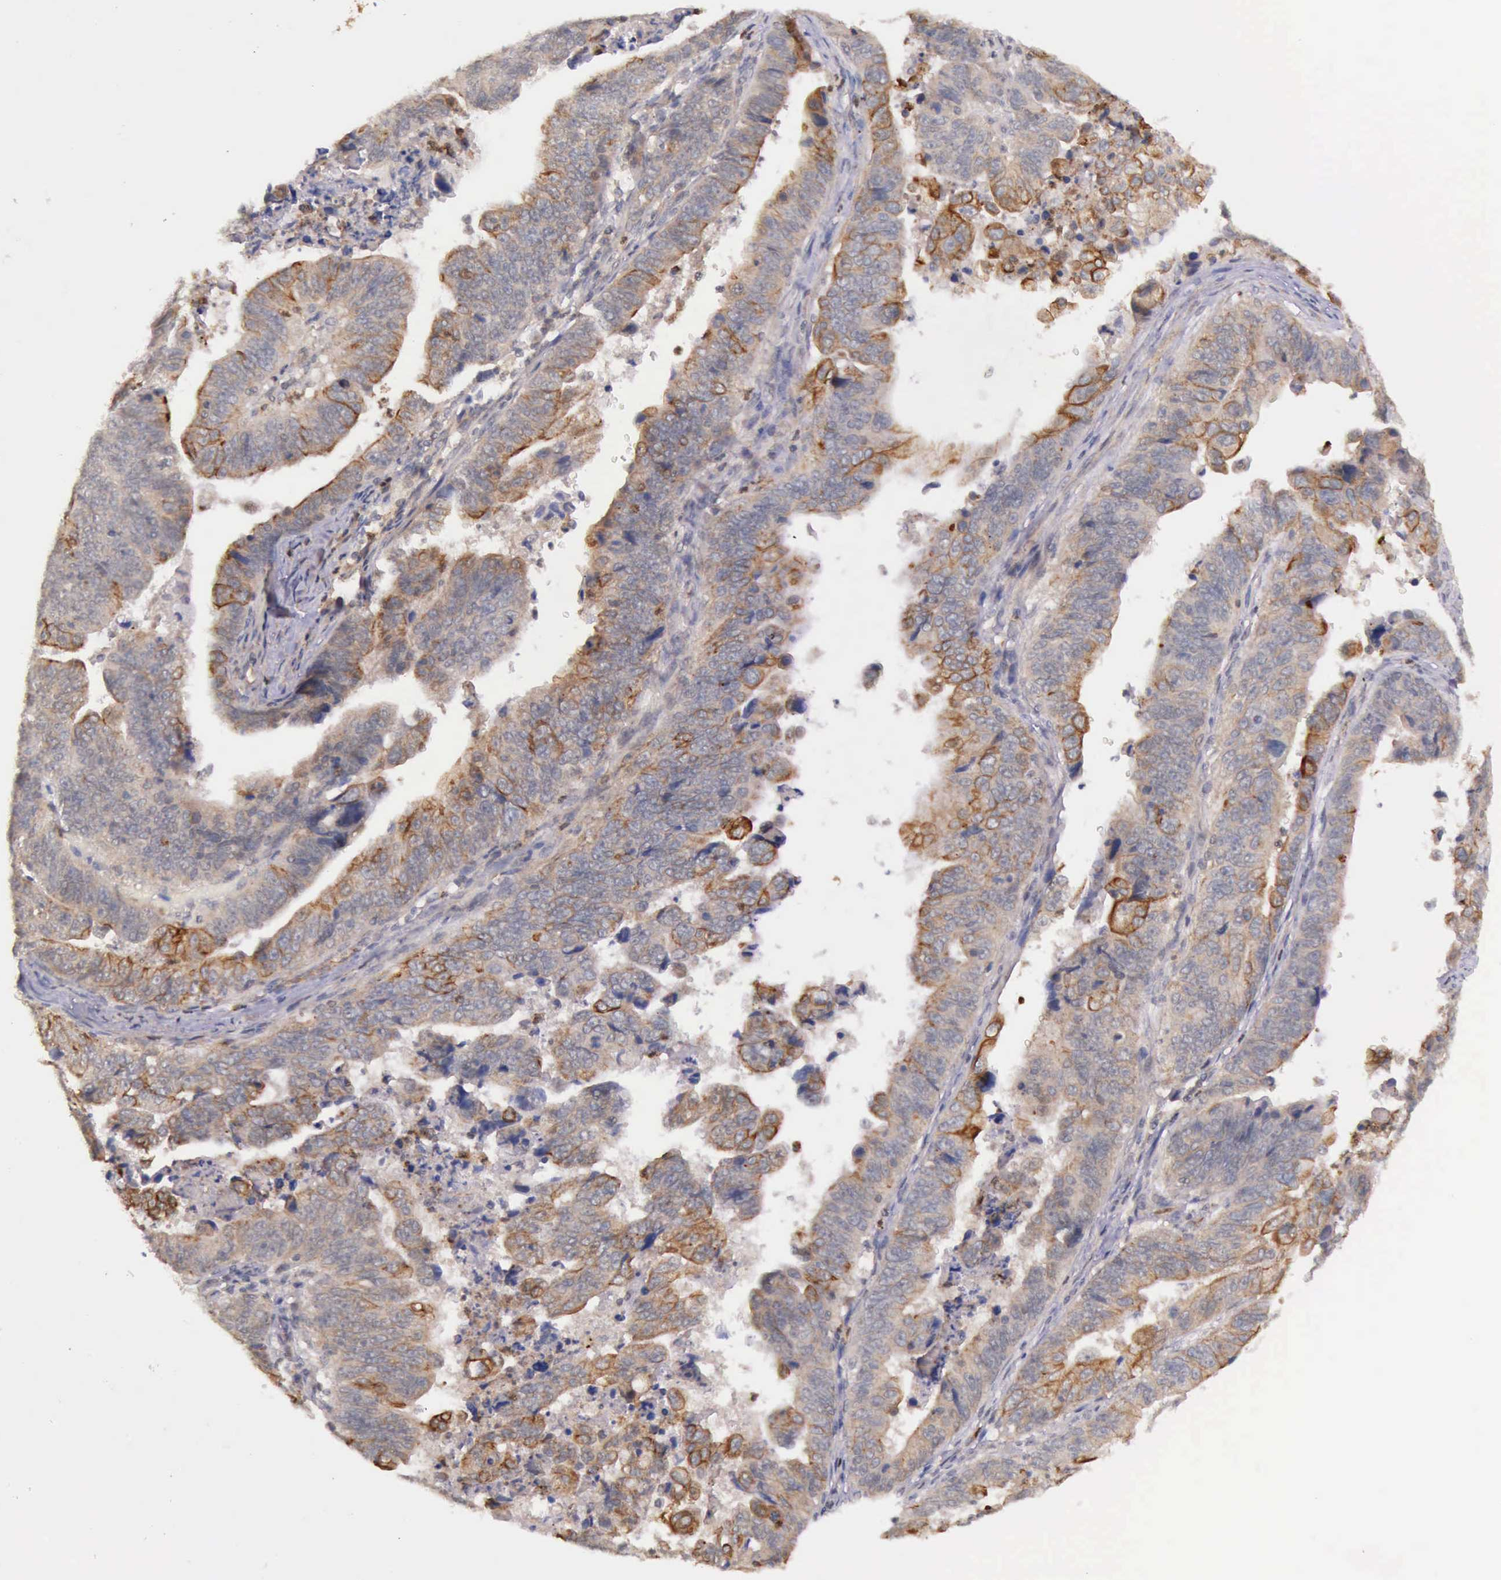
{"staining": {"intensity": "moderate", "quantity": "<25%", "location": "cytoplasmic/membranous"}, "tissue": "stomach cancer", "cell_type": "Tumor cells", "image_type": "cancer", "snomed": [{"axis": "morphology", "description": "Adenocarcinoma, NOS"}, {"axis": "topography", "description": "Stomach, upper"}], "caption": "Immunohistochemical staining of human stomach cancer (adenocarcinoma) demonstrates low levels of moderate cytoplasmic/membranous positivity in approximately <25% of tumor cells. The staining is performed using DAB (3,3'-diaminobenzidine) brown chromogen to label protein expression. The nuclei are counter-stained blue using hematoxylin.", "gene": "PRICKLE3", "patient": {"sex": "female", "age": 50}}